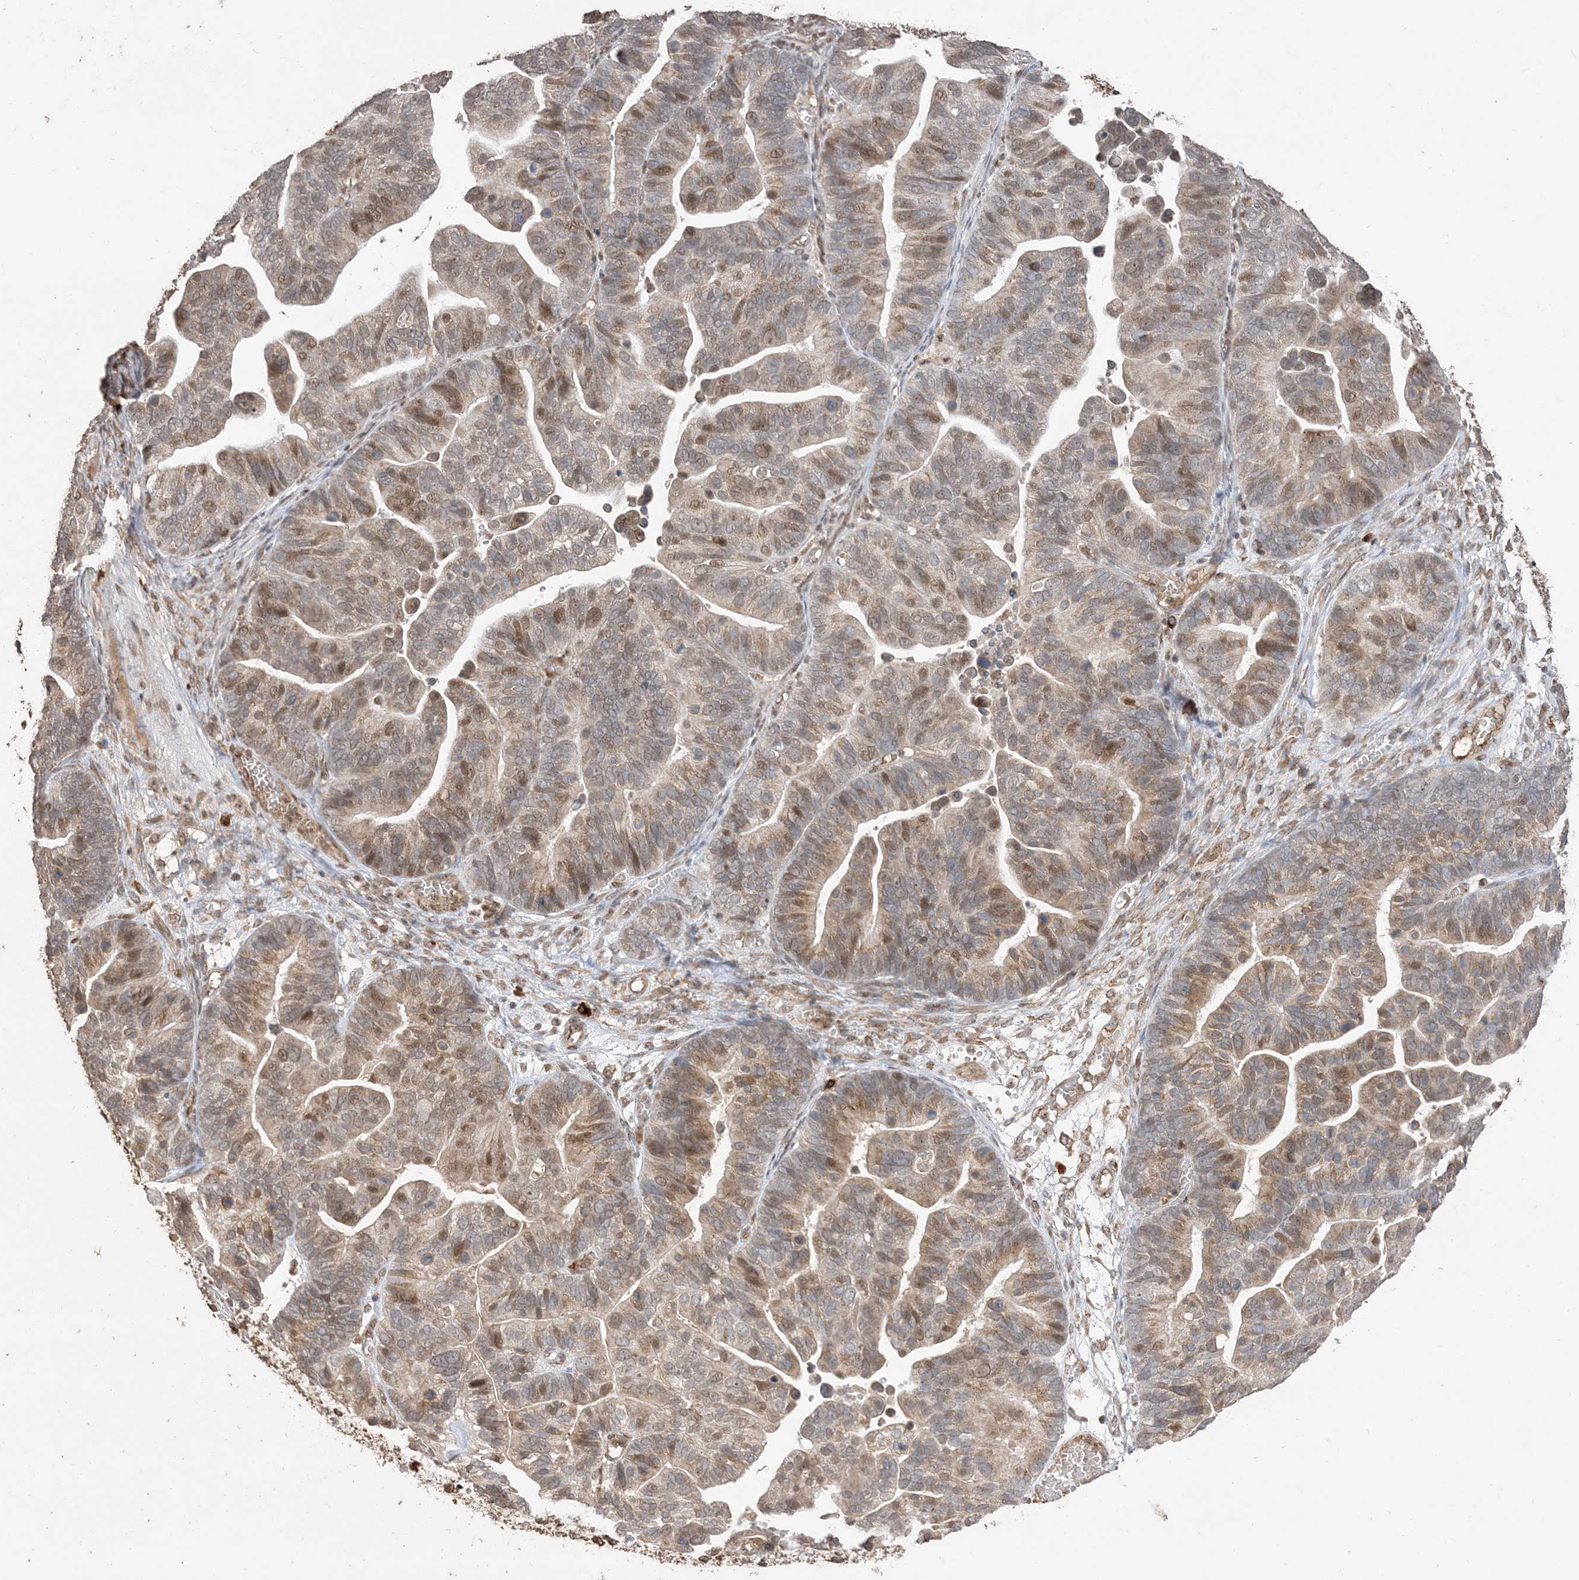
{"staining": {"intensity": "moderate", "quantity": "25%-75%", "location": "cytoplasmic/membranous,nuclear"}, "tissue": "ovarian cancer", "cell_type": "Tumor cells", "image_type": "cancer", "snomed": [{"axis": "morphology", "description": "Cystadenocarcinoma, serous, NOS"}, {"axis": "topography", "description": "Ovary"}], "caption": "Immunohistochemistry (DAB (3,3'-diaminobenzidine)) staining of ovarian cancer displays moderate cytoplasmic/membranous and nuclear protein expression in approximately 25%-75% of tumor cells.", "gene": "RER1", "patient": {"sex": "female", "age": 56}}